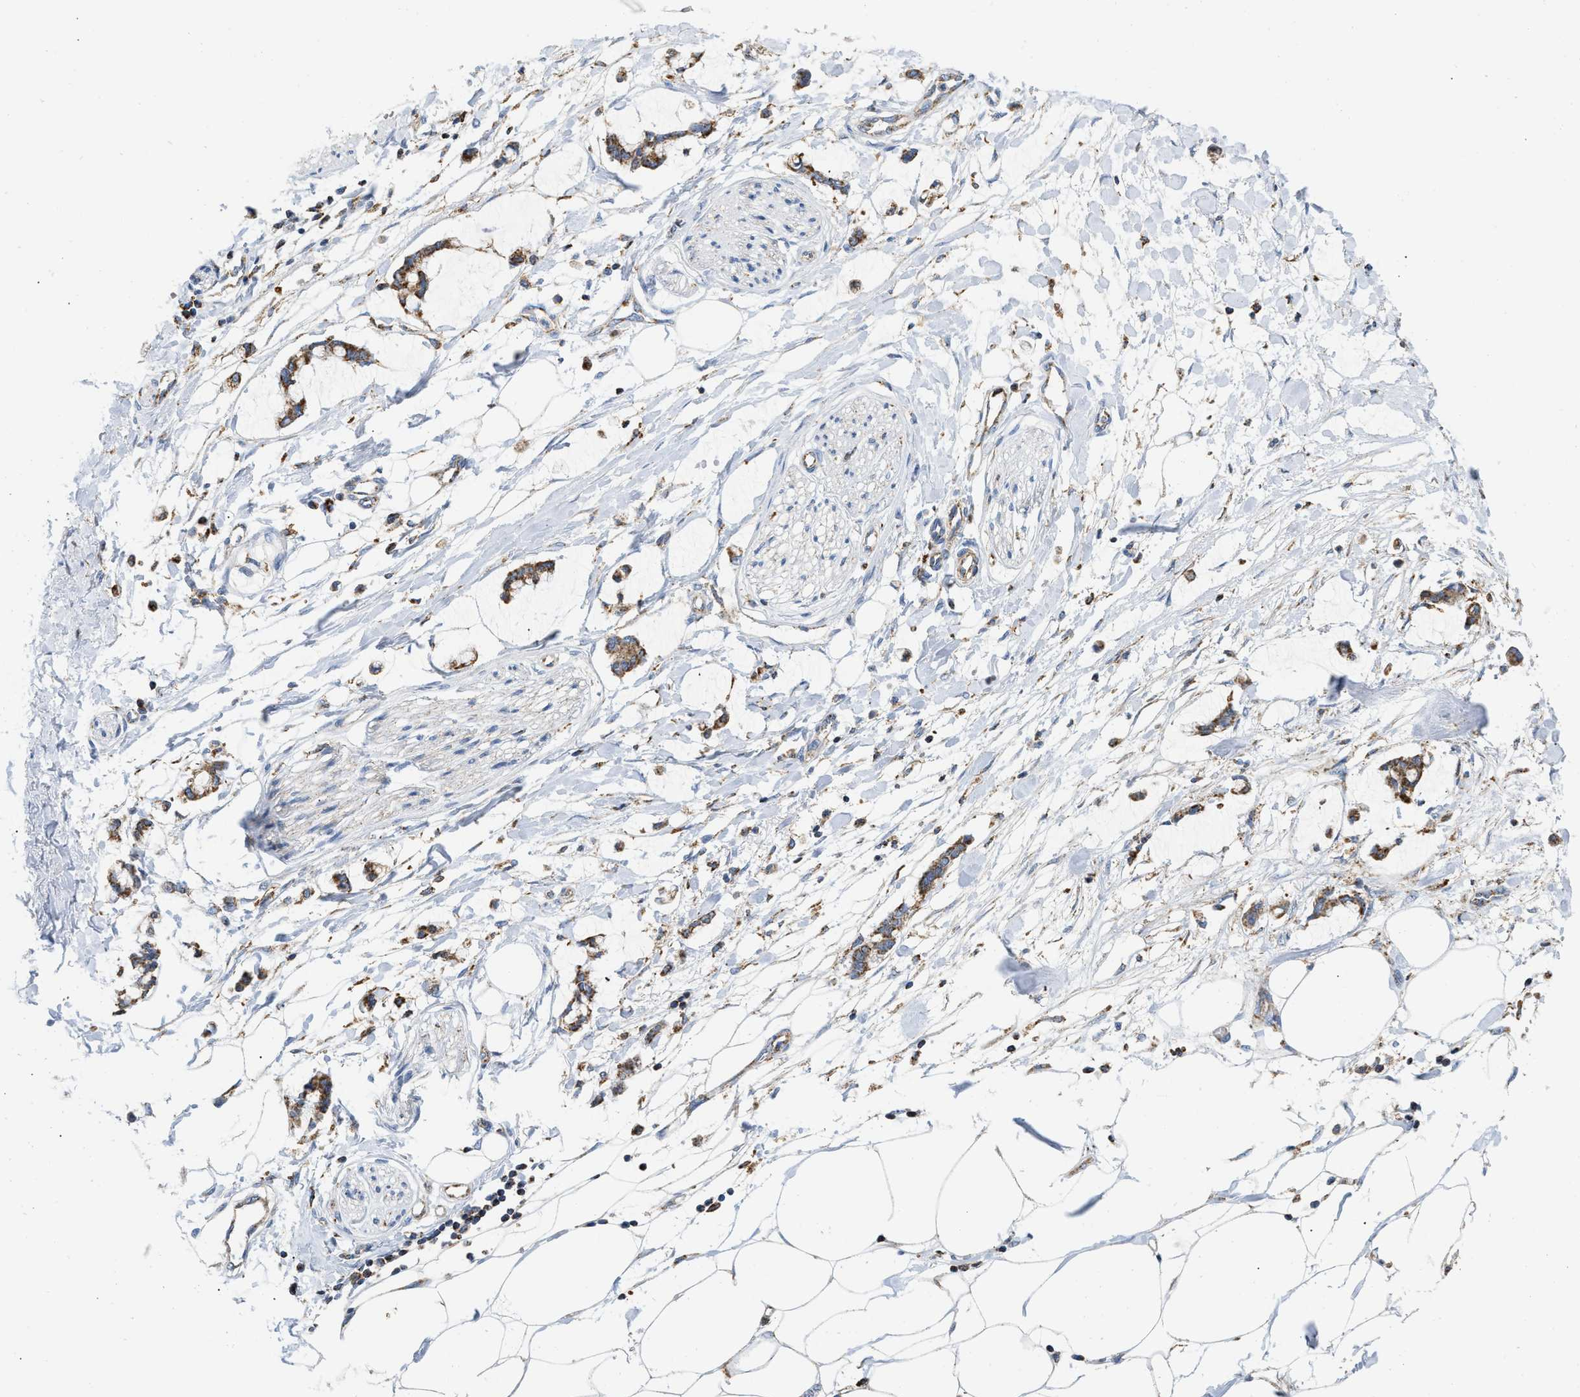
{"staining": {"intensity": "weak", "quantity": "<25%", "location": "cytoplasmic/membranous"}, "tissue": "adipose tissue", "cell_type": "Adipocytes", "image_type": "normal", "snomed": [{"axis": "morphology", "description": "Normal tissue, NOS"}, {"axis": "morphology", "description": "Adenocarcinoma, NOS"}, {"axis": "topography", "description": "Colon"}, {"axis": "topography", "description": "Peripheral nerve tissue"}], "caption": "The photomicrograph exhibits no staining of adipocytes in normal adipose tissue.", "gene": "GRB10", "patient": {"sex": "male", "age": 14}}